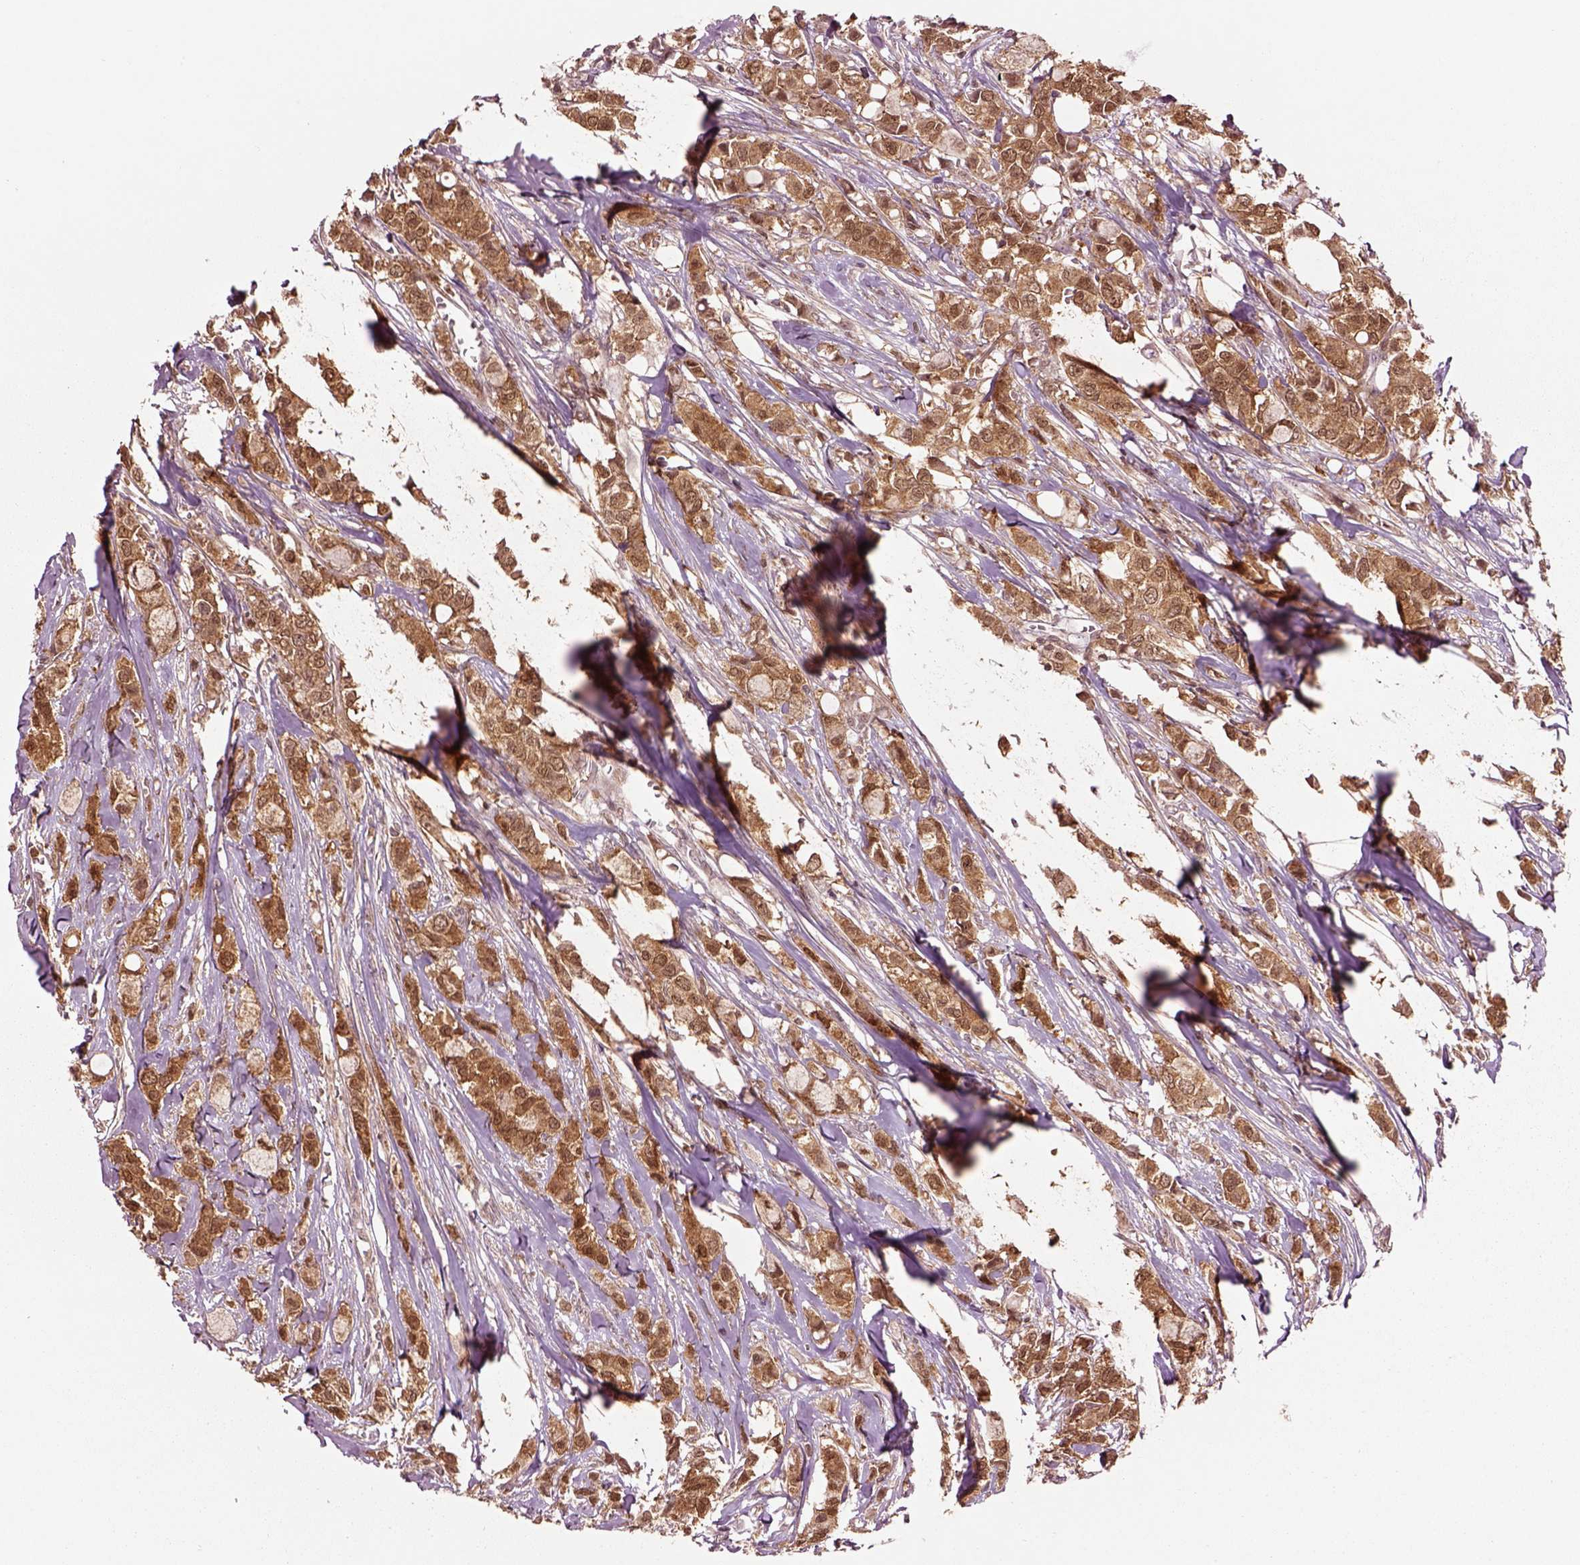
{"staining": {"intensity": "moderate", "quantity": ">75%", "location": "cytoplasmic/membranous"}, "tissue": "breast cancer", "cell_type": "Tumor cells", "image_type": "cancer", "snomed": [{"axis": "morphology", "description": "Duct carcinoma"}, {"axis": "topography", "description": "Breast"}], "caption": "Breast cancer (invasive ductal carcinoma) stained for a protein (brown) reveals moderate cytoplasmic/membranous positive expression in approximately >75% of tumor cells.", "gene": "MDP1", "patient": {"sex": "female", "age": 85}}